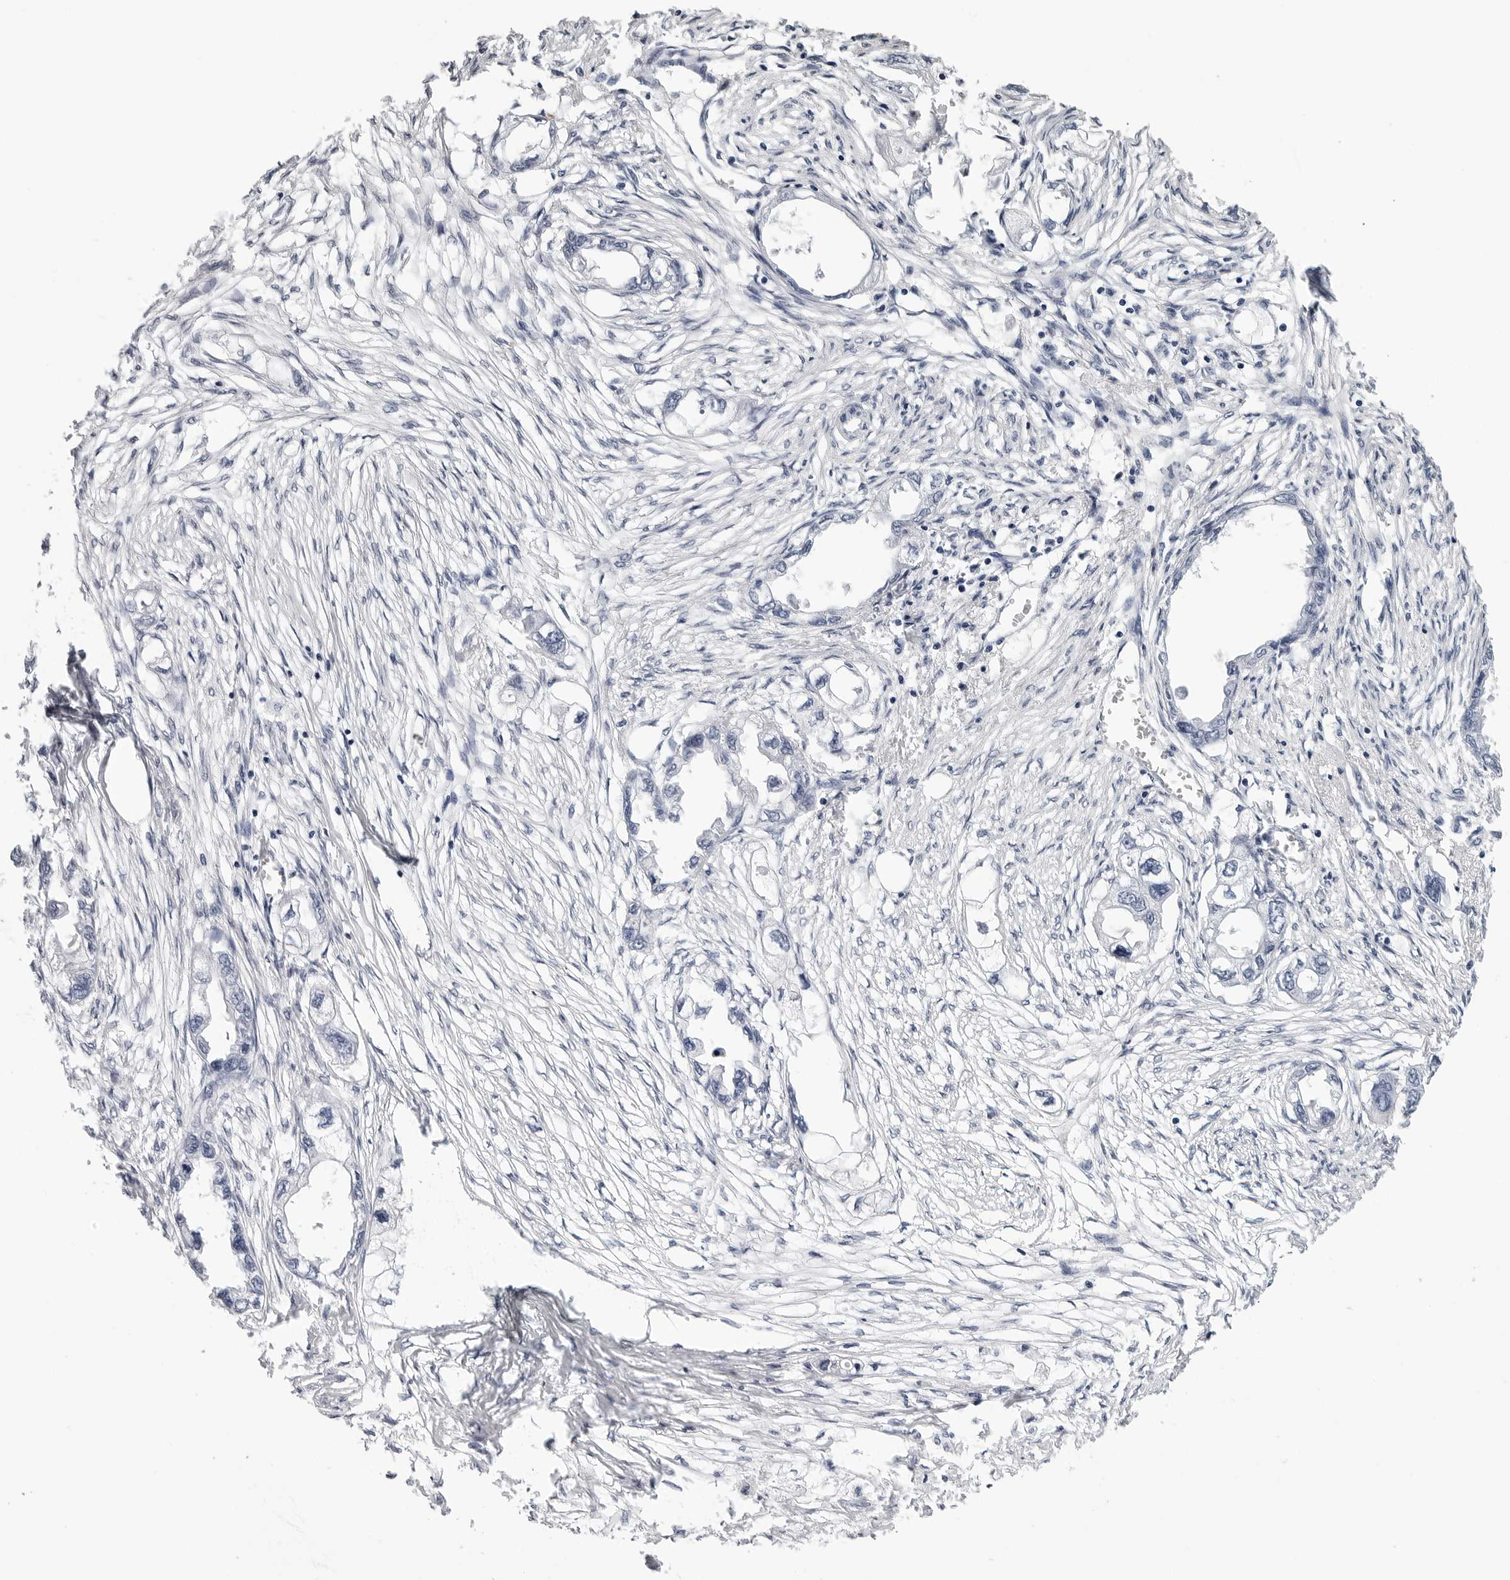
{"staining": {"intensity": "negative", "quantity": "none", "location": "none"}, "tissue": "endometrial cancer", "cell_type": "Tumor cells", "image_type": "cancer", "snomed": [{"axis": "morphology", "description": "Adenocarcinoma, NOS"}, {"axis": "morphology", "description": "Adenocarcinoma, metastatic, NOS"}, {"axis": "topography", "description": "Adipose tissue"}, {"axis": "topography", "description": "Endometrium"}], "caption": "An image of endometrial metastatic adenocarcinoma stained for a protein displays no brown staining in tumor cells. The staining is performed using DAB (3,3'-diaminobenzidine) brown chromogen with nuclei counter-stained in using hematoxylin.", "gene": "TRMT13", "patient": {"sex": "female", "age": 67}}